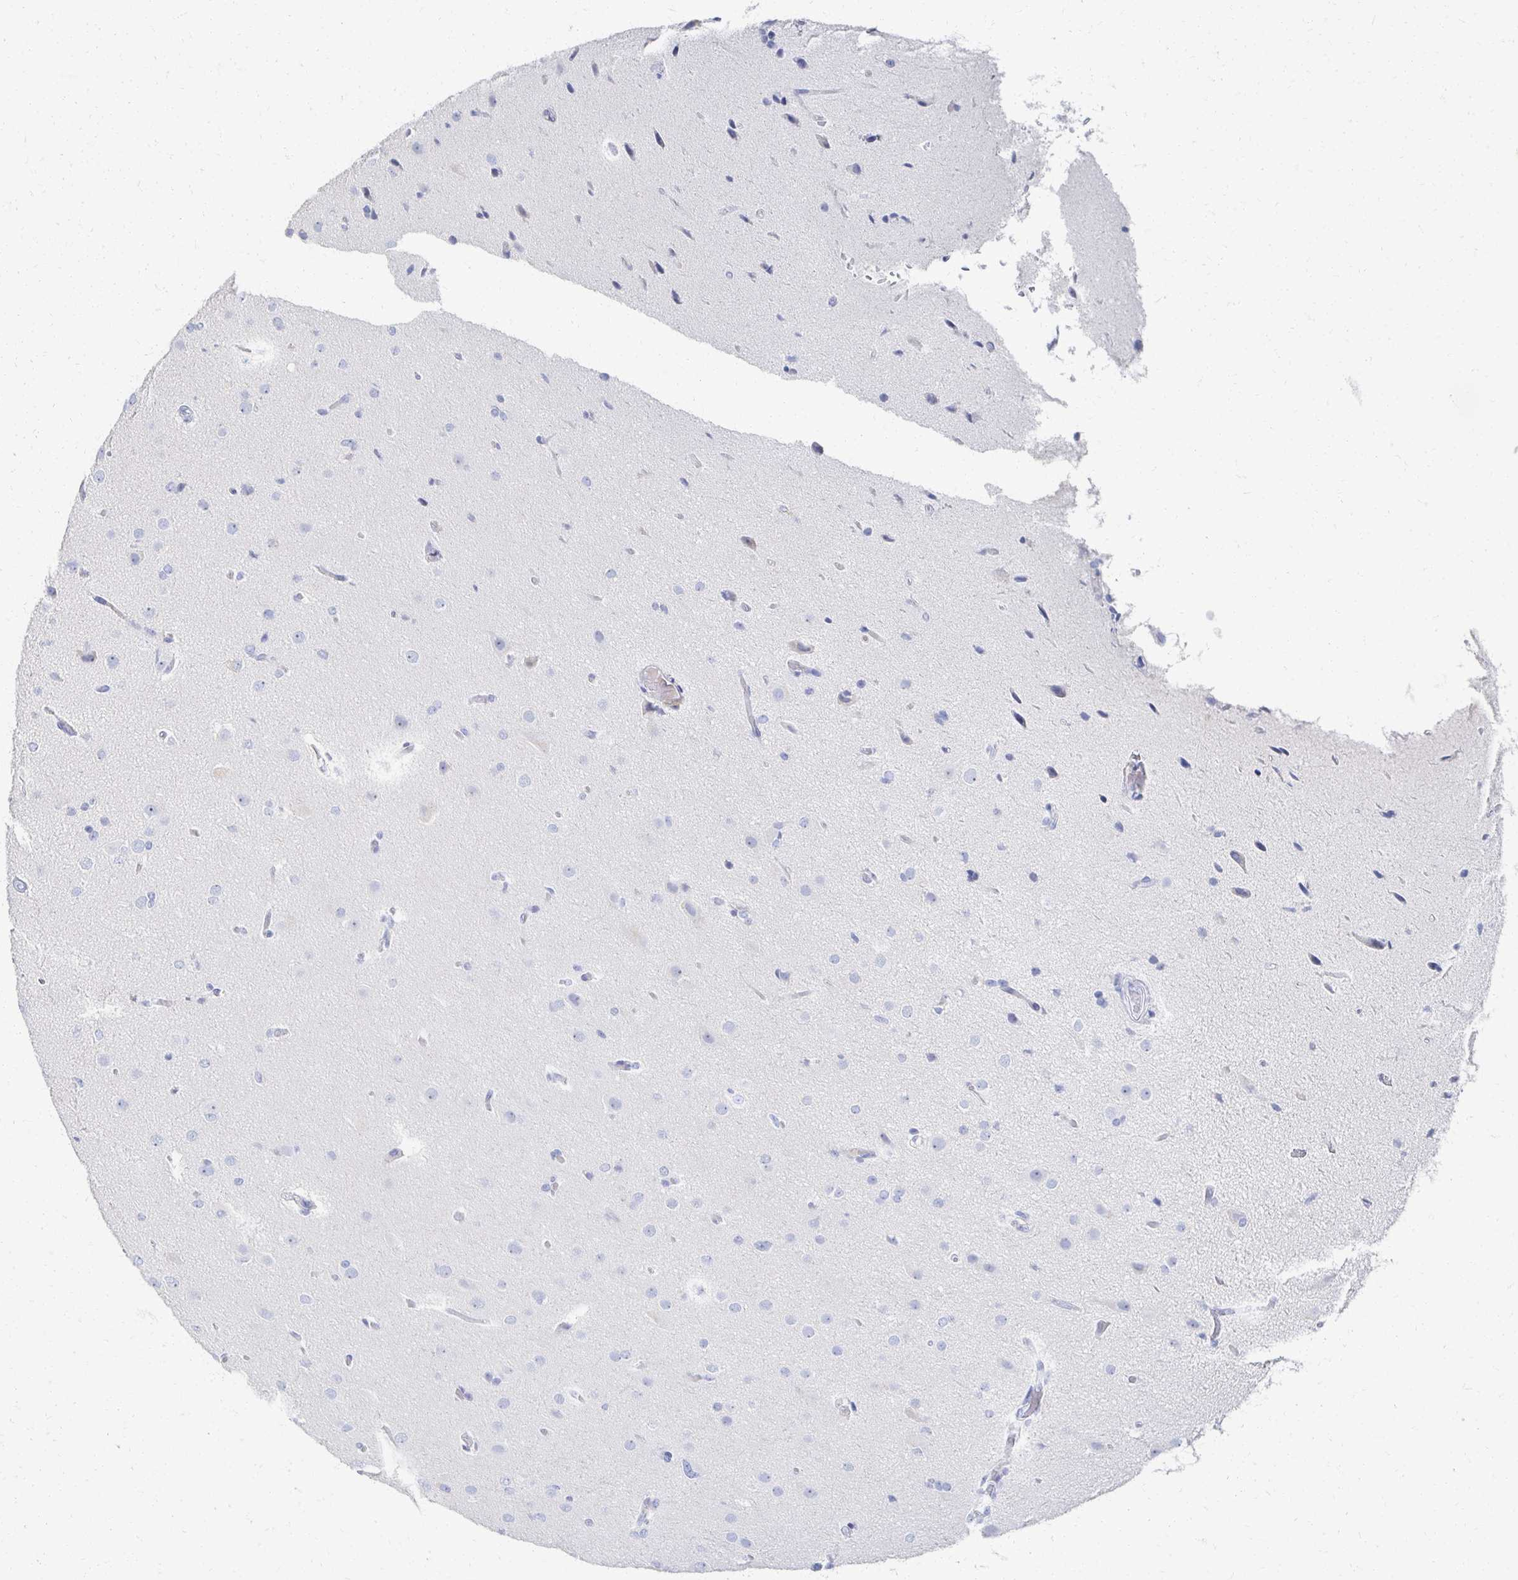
{"staining": {"intensity": "negative", "quantity": "none", "location": "none"}, "tissue": "glioma", "cell_type": "Tumor cells", "image_type": "cancer", "snomed": [{"axis": "morphology", "description": "Glioma, malignant, Low grade"}, {"axis": "topography", "description": "Brain"}], "caption": "Glioma was stained to show a protein in brown. There is no significant staining in tumor cells. Brightfield microscopy of IHC stained with DAB (3,3'-diaminobenzidine) (brown) and hematoxylin (blue), captured at high magnification.", "gene": "PRR20A", "patient": {"sex": "male", "age": 26}}